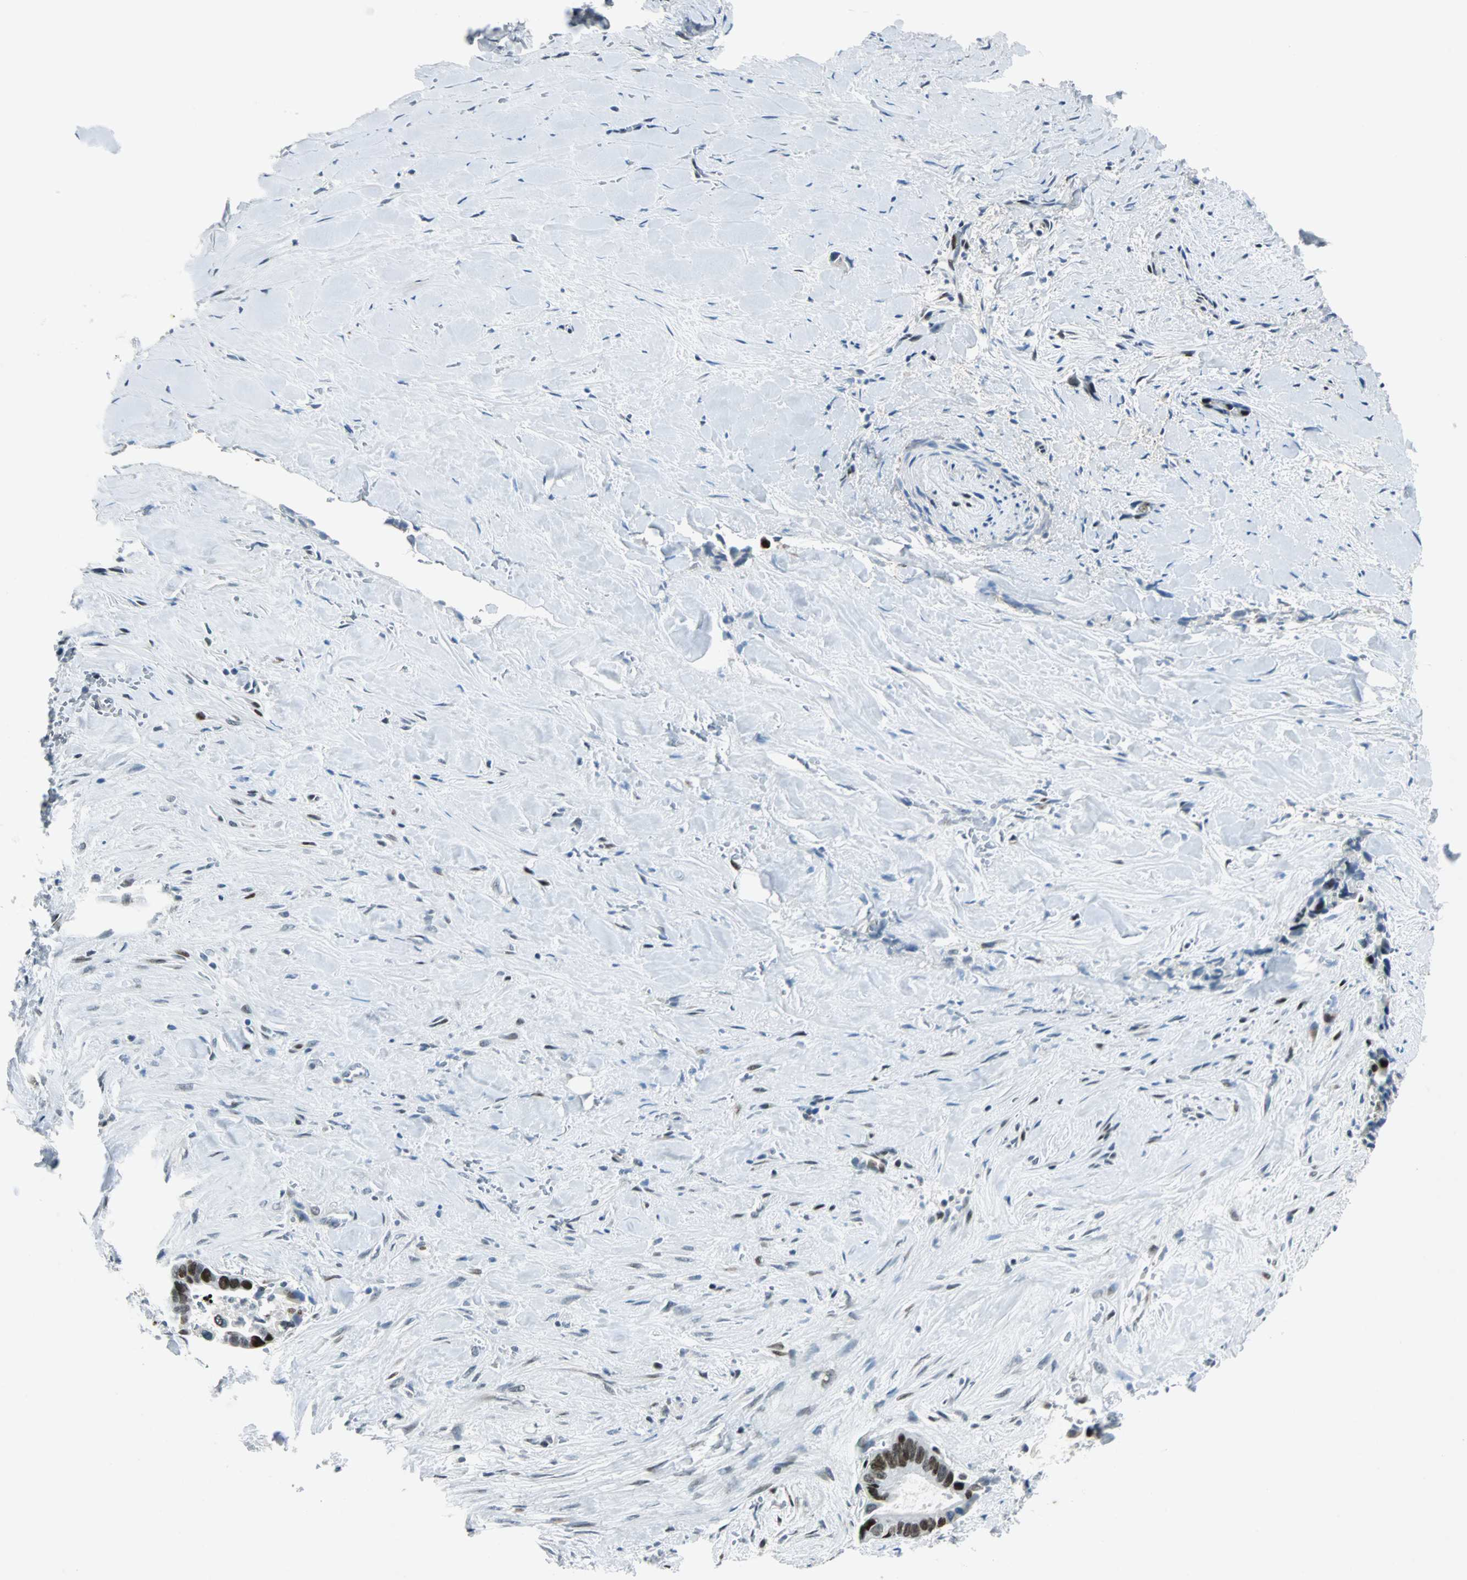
{"staining": {"intensity": "strong", "quantity": ">75%", "location": "nuclear"}, "tissue": "liver cancer", "cell_type": "Tumor cells", "image_type": "cancer", "snomed": [{"axis": "morphology", "description": "Cholangiocarcinoma"}, {"axis": "topography", "description": "Liver"}], "caption": "Human liver cholangiocarcinoma stained with a brown dye exhibits strong nuclear positive expression in about >75% of tumor cells.", "gene": "AJUBA", "patient": {"sex": "female", "age": 55}}